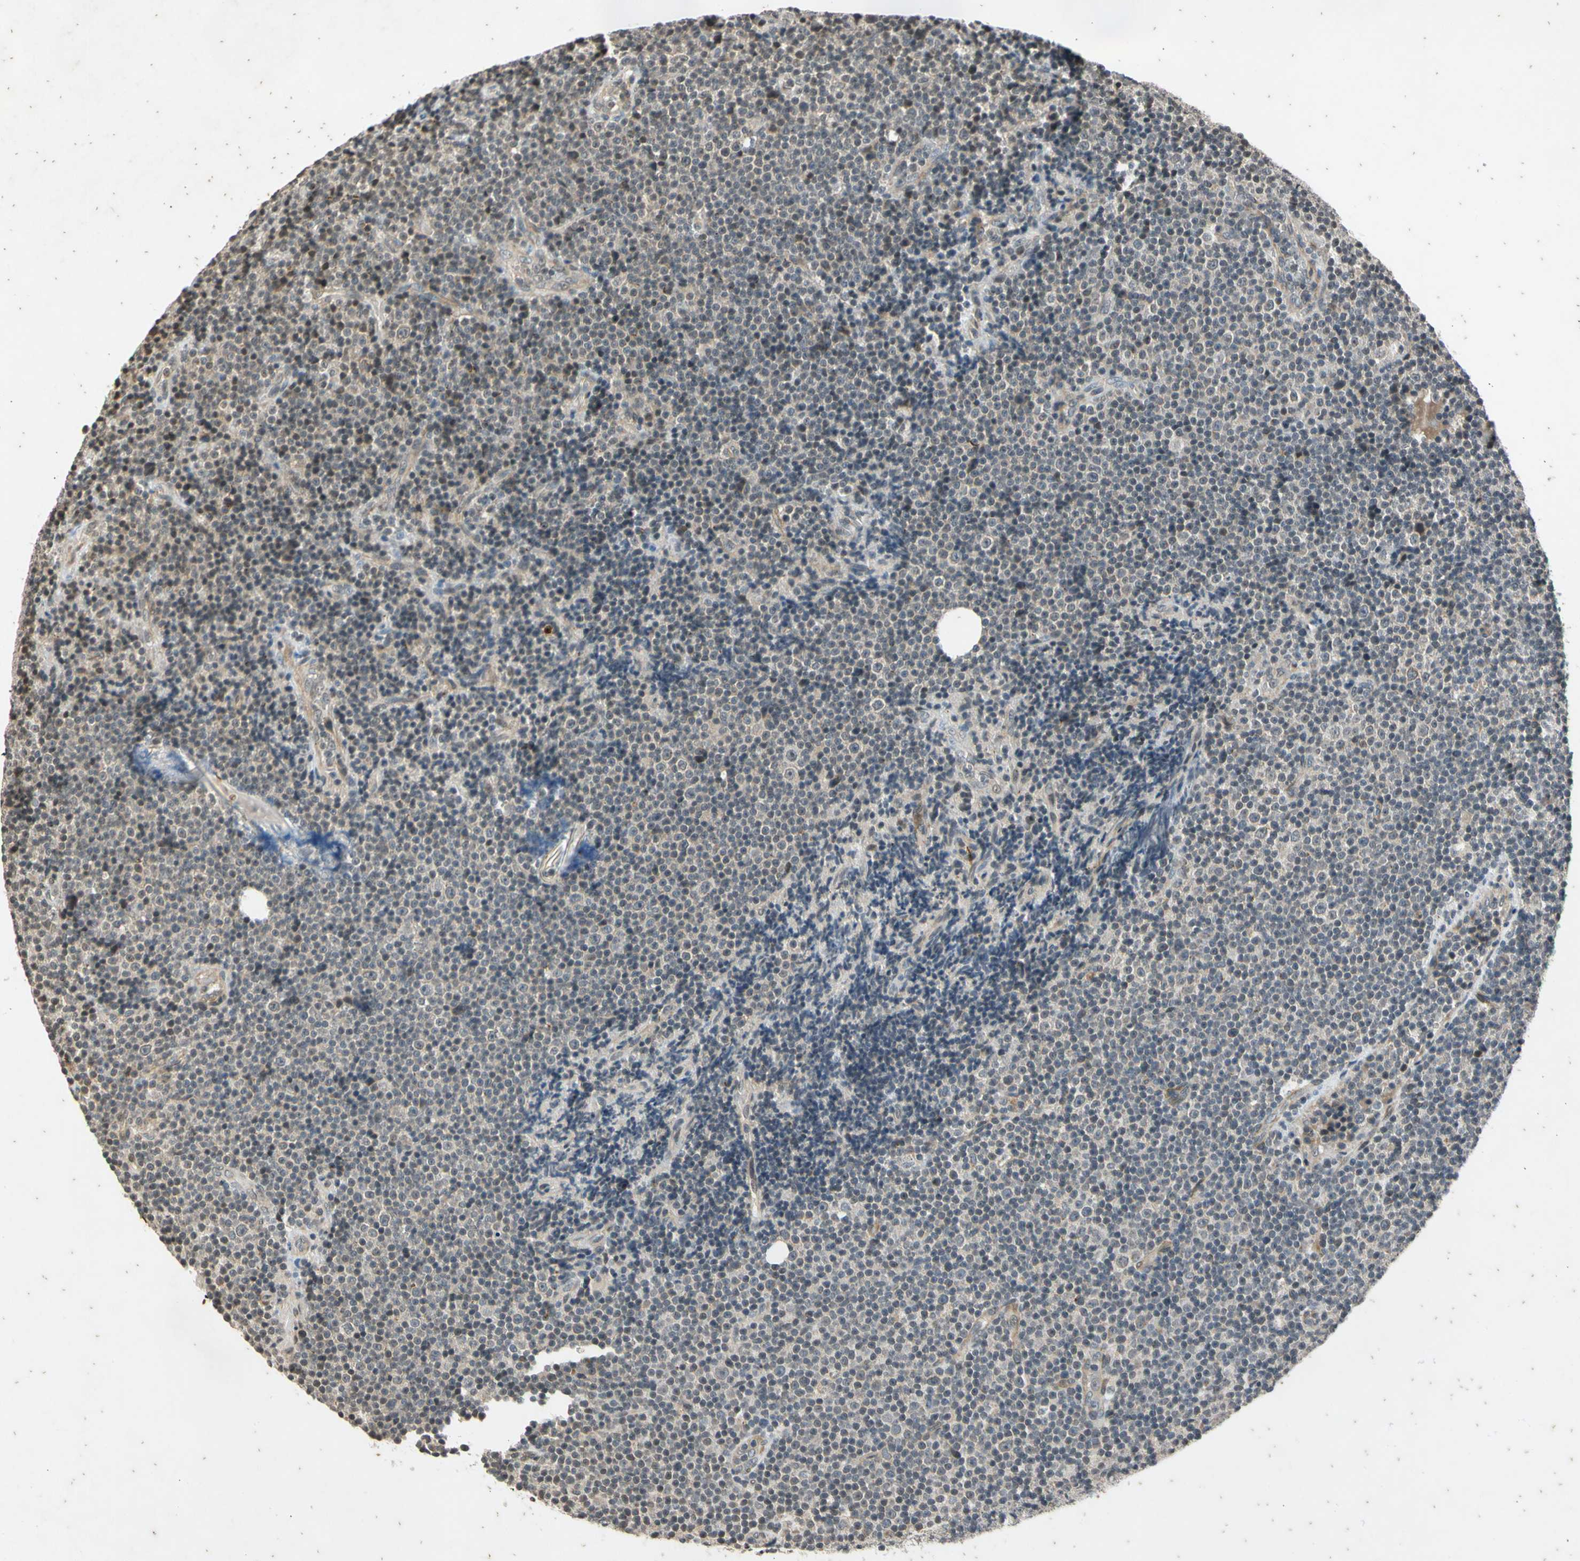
{"staining": {"intensity": "negative", "quantity": "none", "location": "none"}, "tissue": "lymphoma", "cell_type": "Tumor cells", "image_type": "cancer", "snomed": [{"axis": "morphology", "description": "Malignant lymphoma, non-Hodgkin's type, Low grade"}, {"axis": "topography", "description": "Lymph node"}], "caption": "Immunohistochemistry of human low-grade malignant lymphoma, non-Hodgkin's type reveals no expression in tumor cells. The staining was performed using DAB to visualize the protein expression in brown, while the nuclei were stained in blue with hematoxylin (Magnification: 20x).", "gene": "EFNB2", "patient": {"sex": "female", "age": 67}}